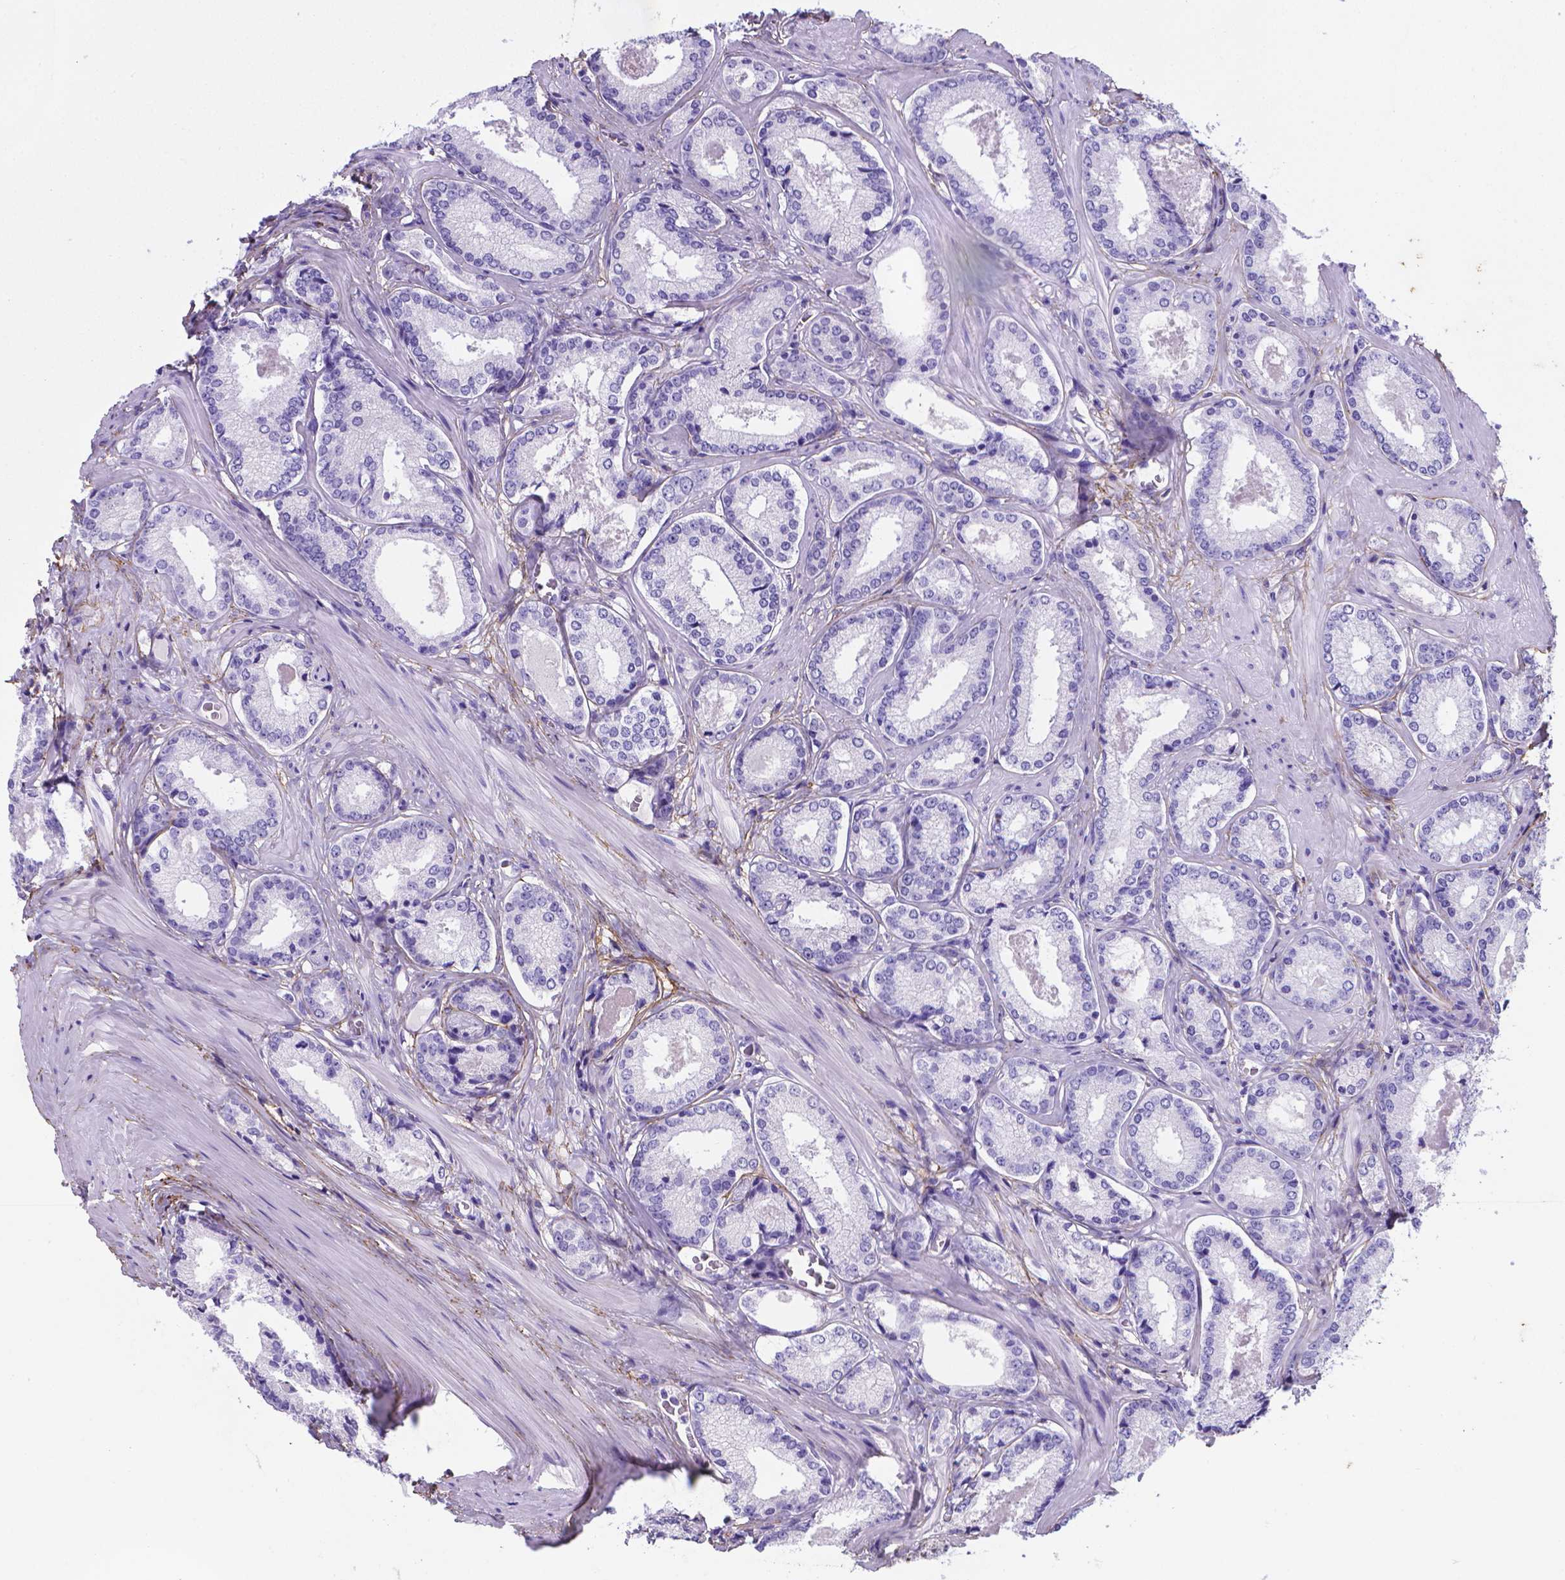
{"staining": {"intensity": "negative", "quantity": "none", "location": "none"}, "tissue": "prostate cancer", "cell_type": "Tumor cells", "image_type": "cancer", "snomed": [{"axis": "morphology", "description": "Adenocarcinoma, Low grade"}, {"axis": "topography", "description": "Prostate"}], "caption": "DAB immunohistochemical staining of prostate cancer reveals no significant expression in tumor cells.", "gene": "MFAP2", "patient": {"sex": "male", "age": 56}}